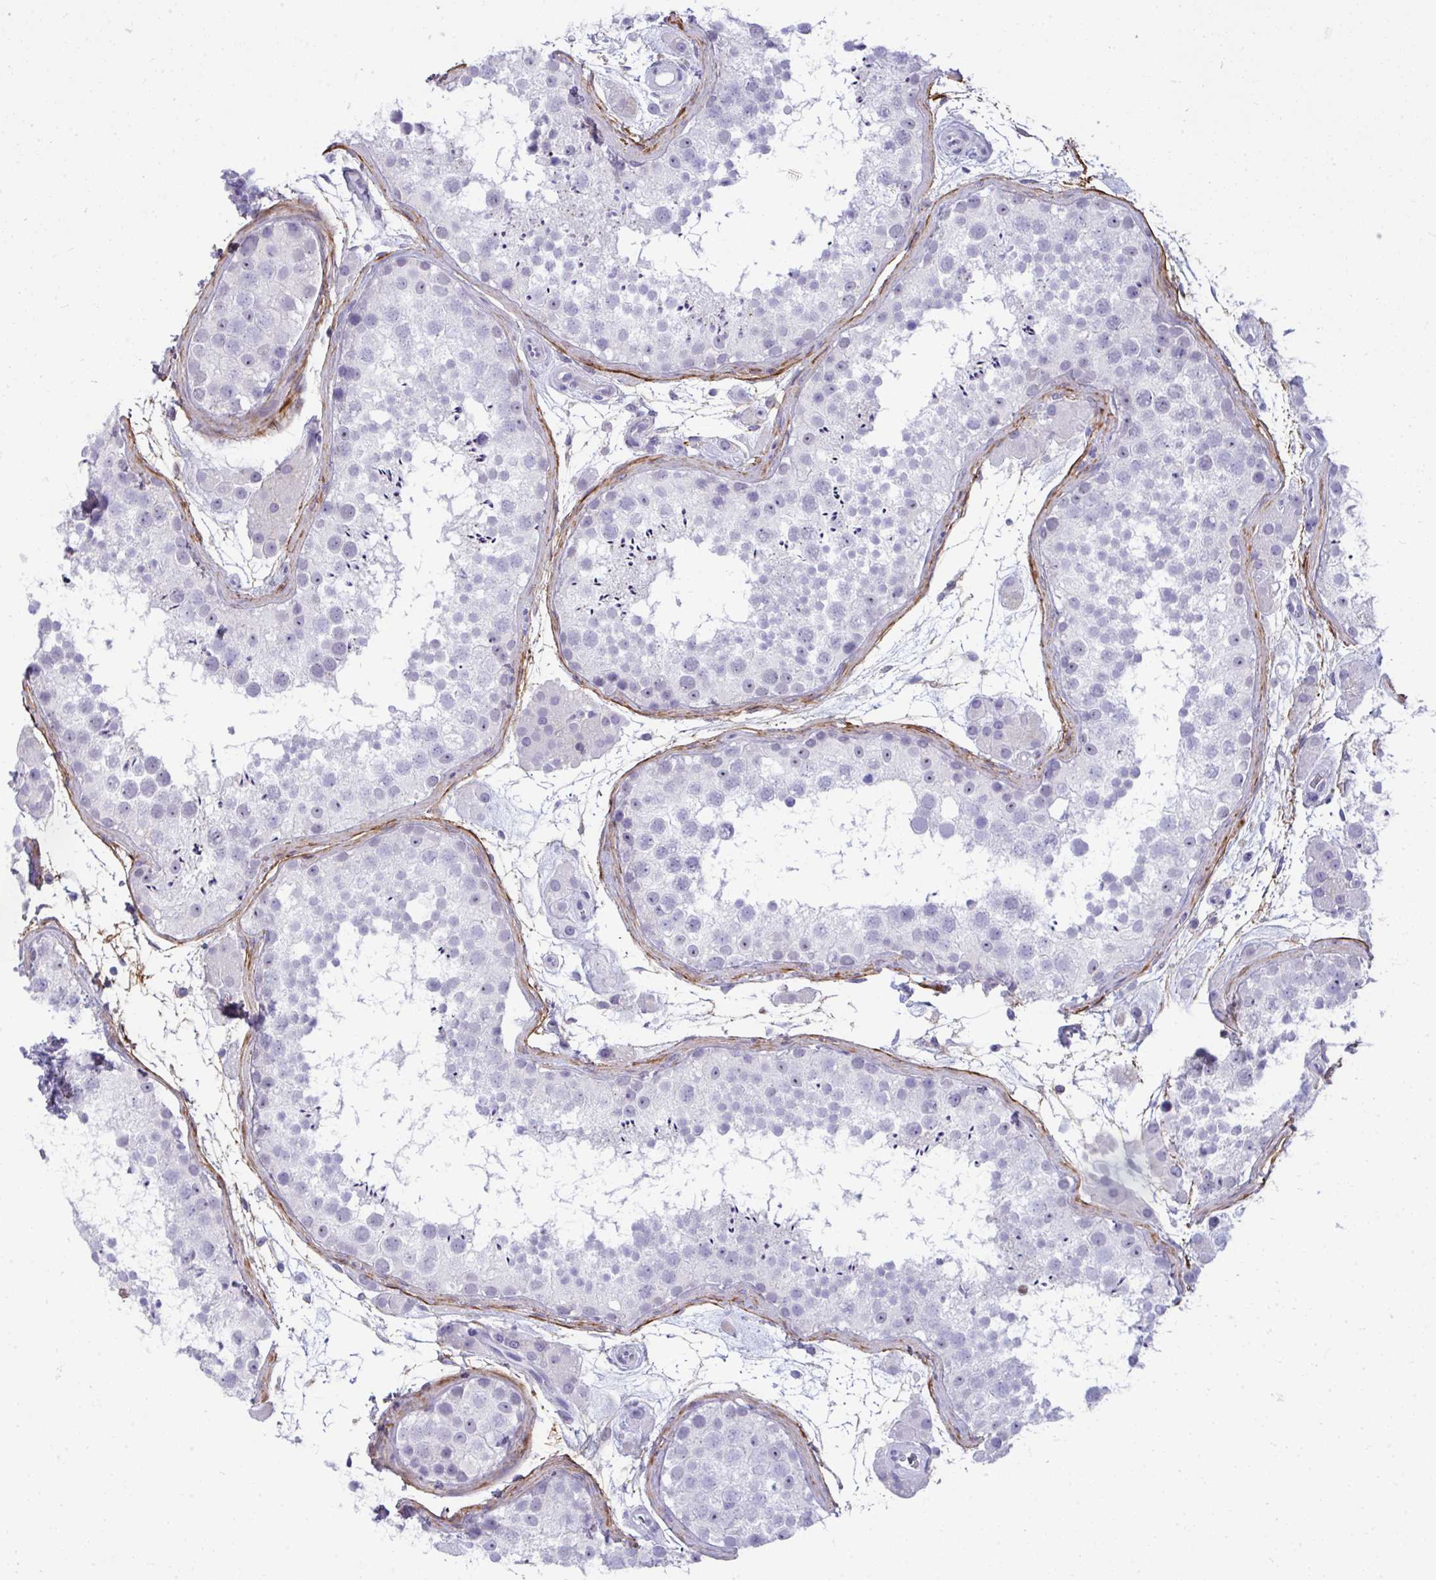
{"staining": {"intensity": "negative", "quantity": "none", "location": "none"}, "tissue": "testis", "cell_type": "Cells in seminiferous ducts", "image_type": "normal", "snomed": [{"axis": "morphology", "description": "Normal tissue, NOS"}, {"axis": "topography", "description": "Testis"}], "caption": "Immunohistochemistry (IHC) of benign testis reveals no staining in cells in seminiferous ducts.", "gene": "PIGZ", "patient": {"sex": "male", "age": 41}}